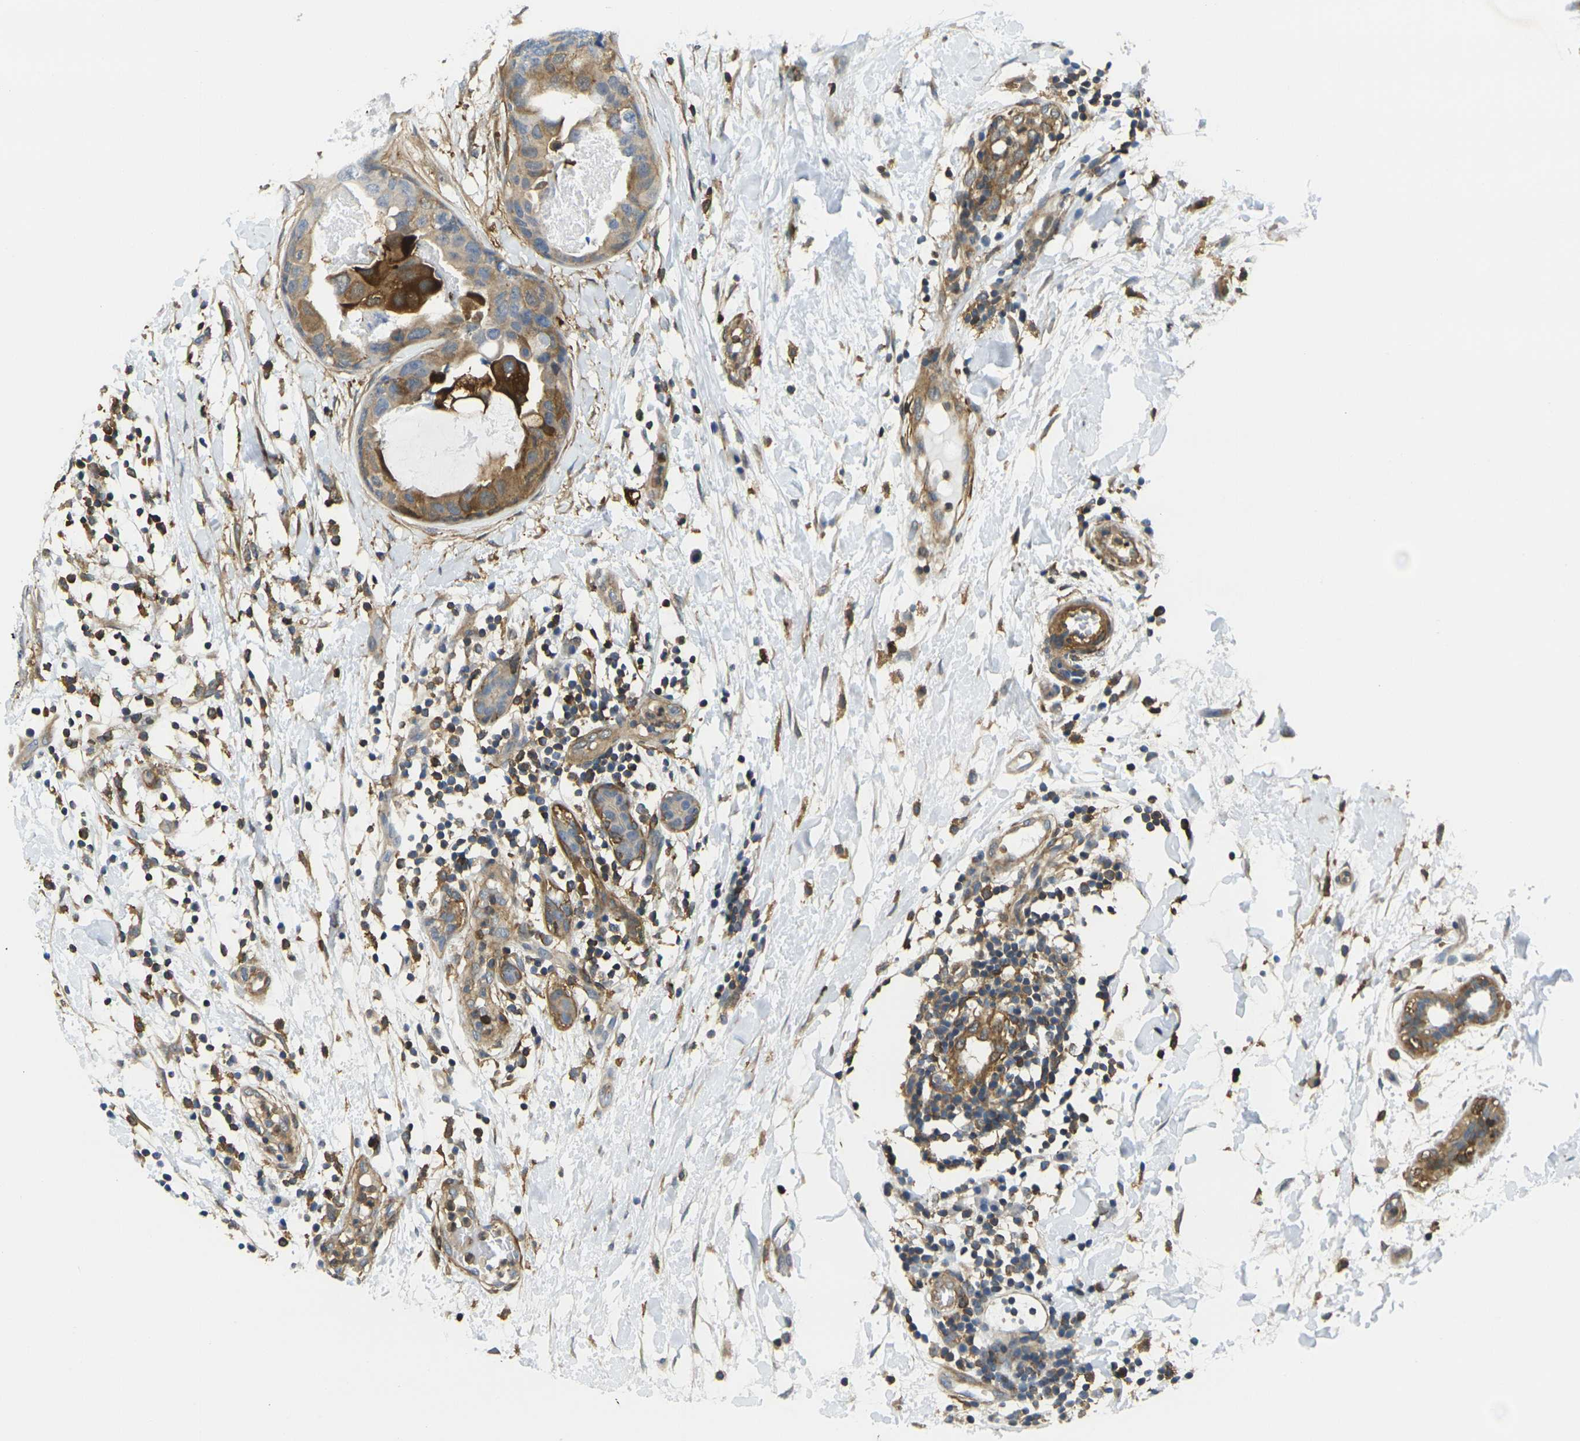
{"staining": {"intensity": "moderate", "quantity": ">75%", "location": "cytoplasmic/membranous"}, "tissue": "breast cancer", "cell_type": "Tumor cells", "image_type": "cancer", "snomed": [{"axis": "morphology", "description": "Duct carcinoma"}, {"axis": "topography", "description": "Breast"}], "caption": "The photomicrograph demonstrates a brown stain indicating the presence of a protein in the cytoplasmic/membranous of tumor cells in breast cancer (intraductal carcinoma). (DAB (3,3'-diaminobenzidine) IHC with brightfield microscopy, high magnification).", "gene": "LASP1", "patient": {"sex": "female", "age": 40}}